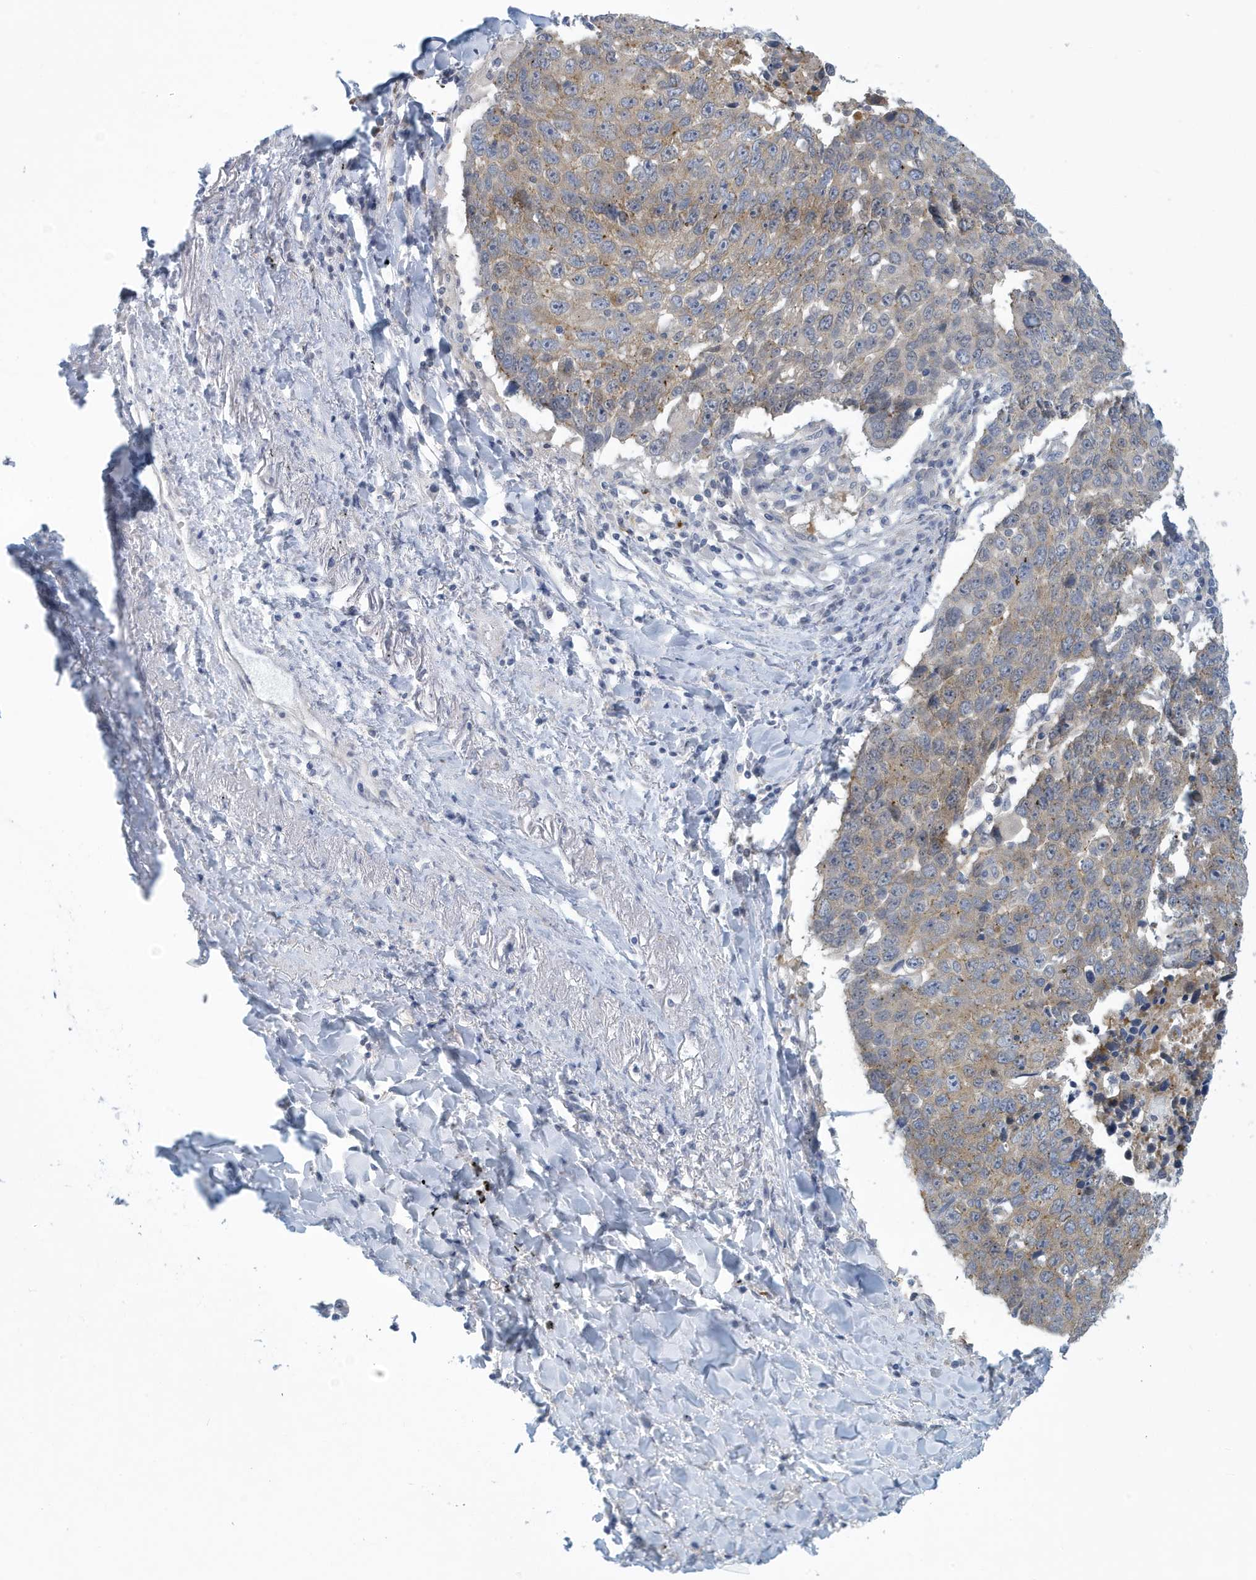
{"staining": {"intensity": "weak", "quantity": ">75%", "location": "cytoplasmic/membranous"}, "tissue": "lung cancer", "cell_type": "Tumor cells", "image_type": "cancer", "snomed": [{"axis": "morphology", "description": "Squamous cell carcinoma, NOS"}, {"axis": "topography", "description": "Lung"}], "caption": "Immunohistochemistry staining of lung squamous cell carcinoma, which displays low levels of weak cytoplasmic/membranous positivity in approximately >75% of tumor cells indicating weak cytoplasmic/membranous protein staining. The staining was performed using DAB (3,3'-diaminobenzidine) (brown) for protein detection and nuclei were counterstained in hematoxylin (blue).", "gene": "VTA1", "patient": {"sex": "male", "age": 66}}